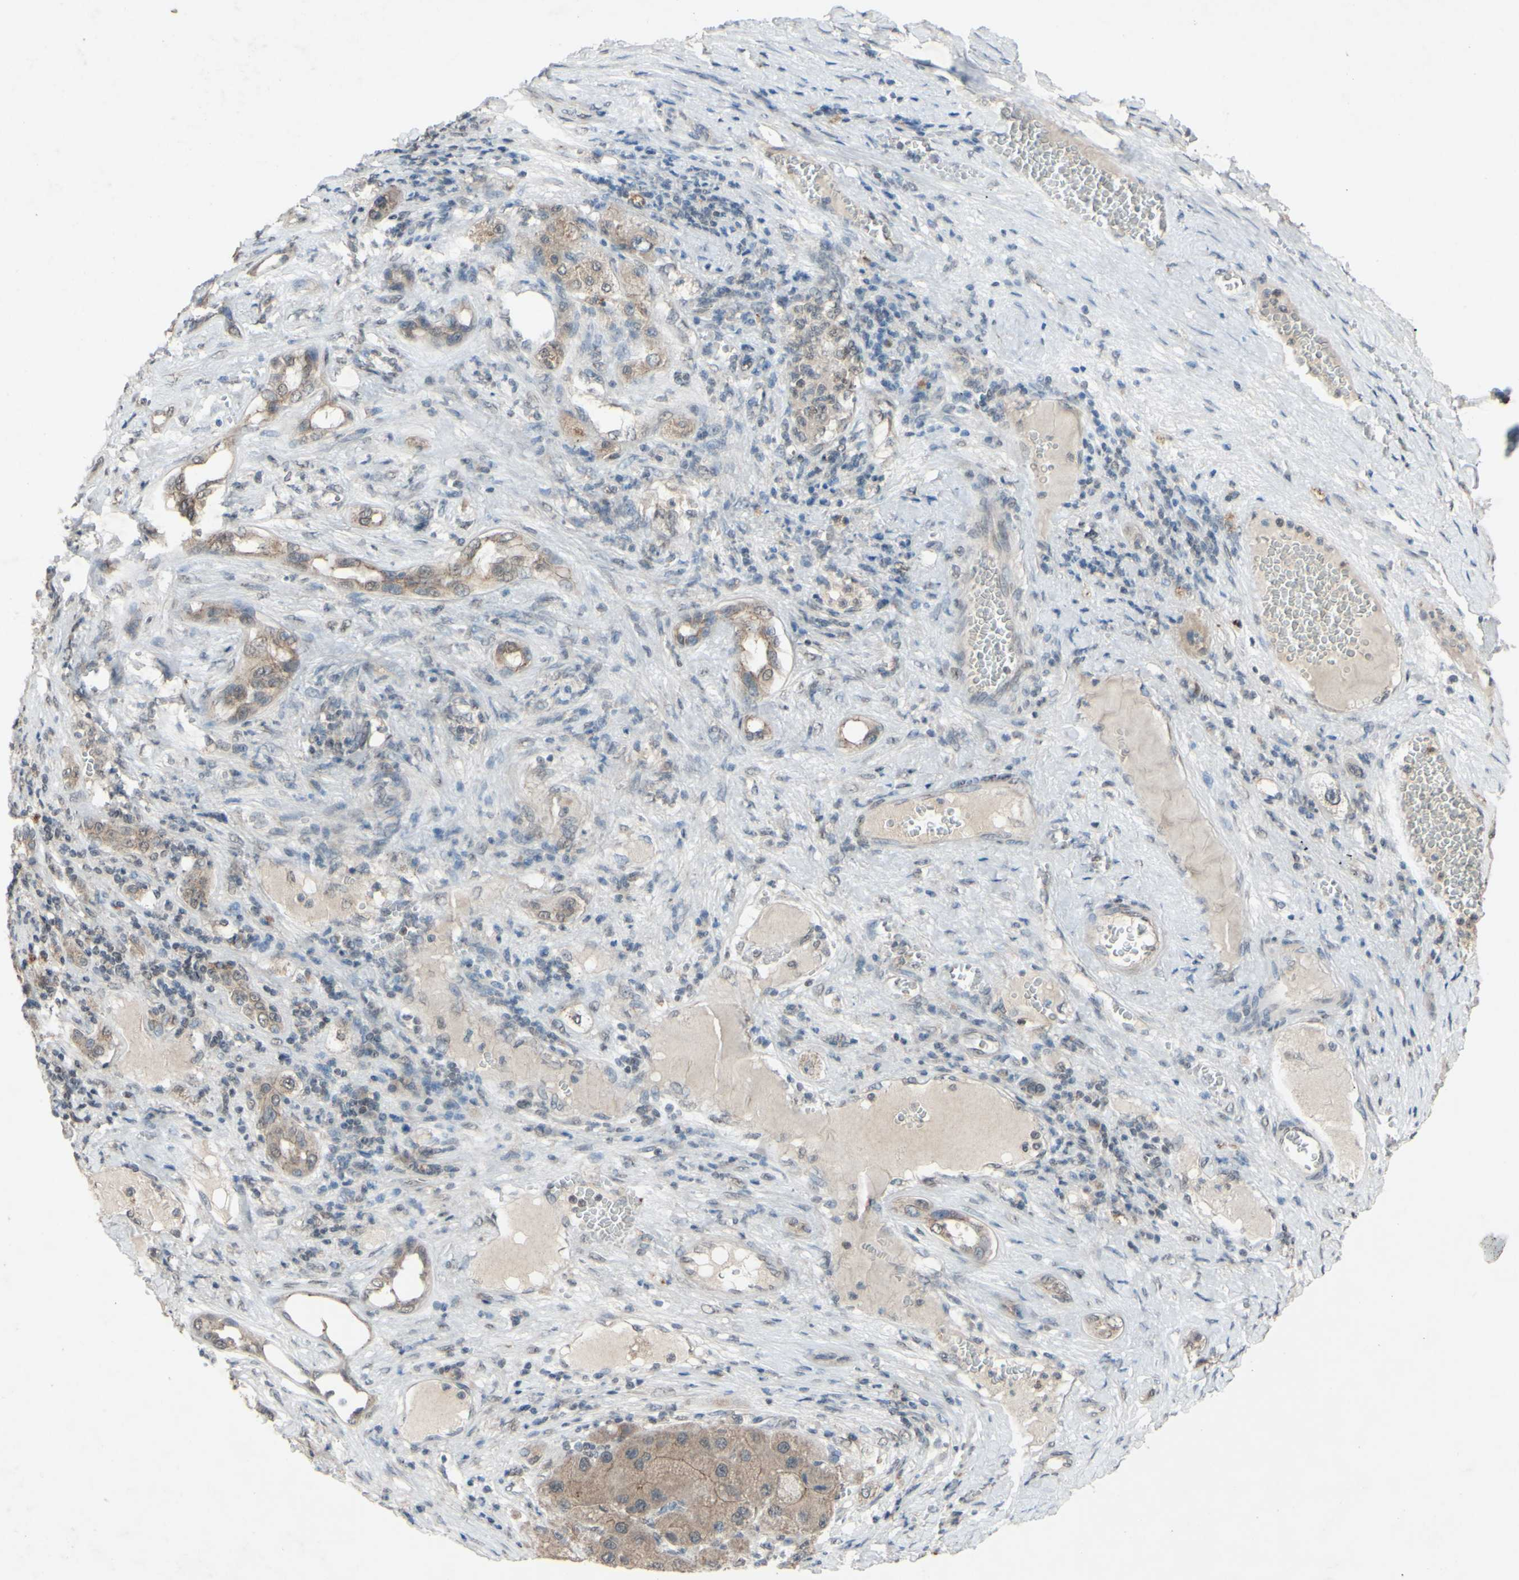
{"staining": {"intensity": "moderate", "quantity": ">75%", "location": "cytoplasmic/membranous"}, "tissue": "liver cancer", "cell_type": "Tumor cells", "image_type": "cancer", "snomed": [{"axis": "morphology", "description": "Carcinoma, Hepatocellular, NOS"}, {"axis": "topography", "description": "Liver"}], "caption": "Tumor cells reveal medium levels of moderate cytoplasmic/membranous staining in approximately >75% of cells in human liver cancer. The protein is stained brown, and the nuclei are stained in blue (DAB IHC with brightfield microscopy, high magnification).", "gene": "CDCP1", "patient": {"sex": "female", "age": 73}}